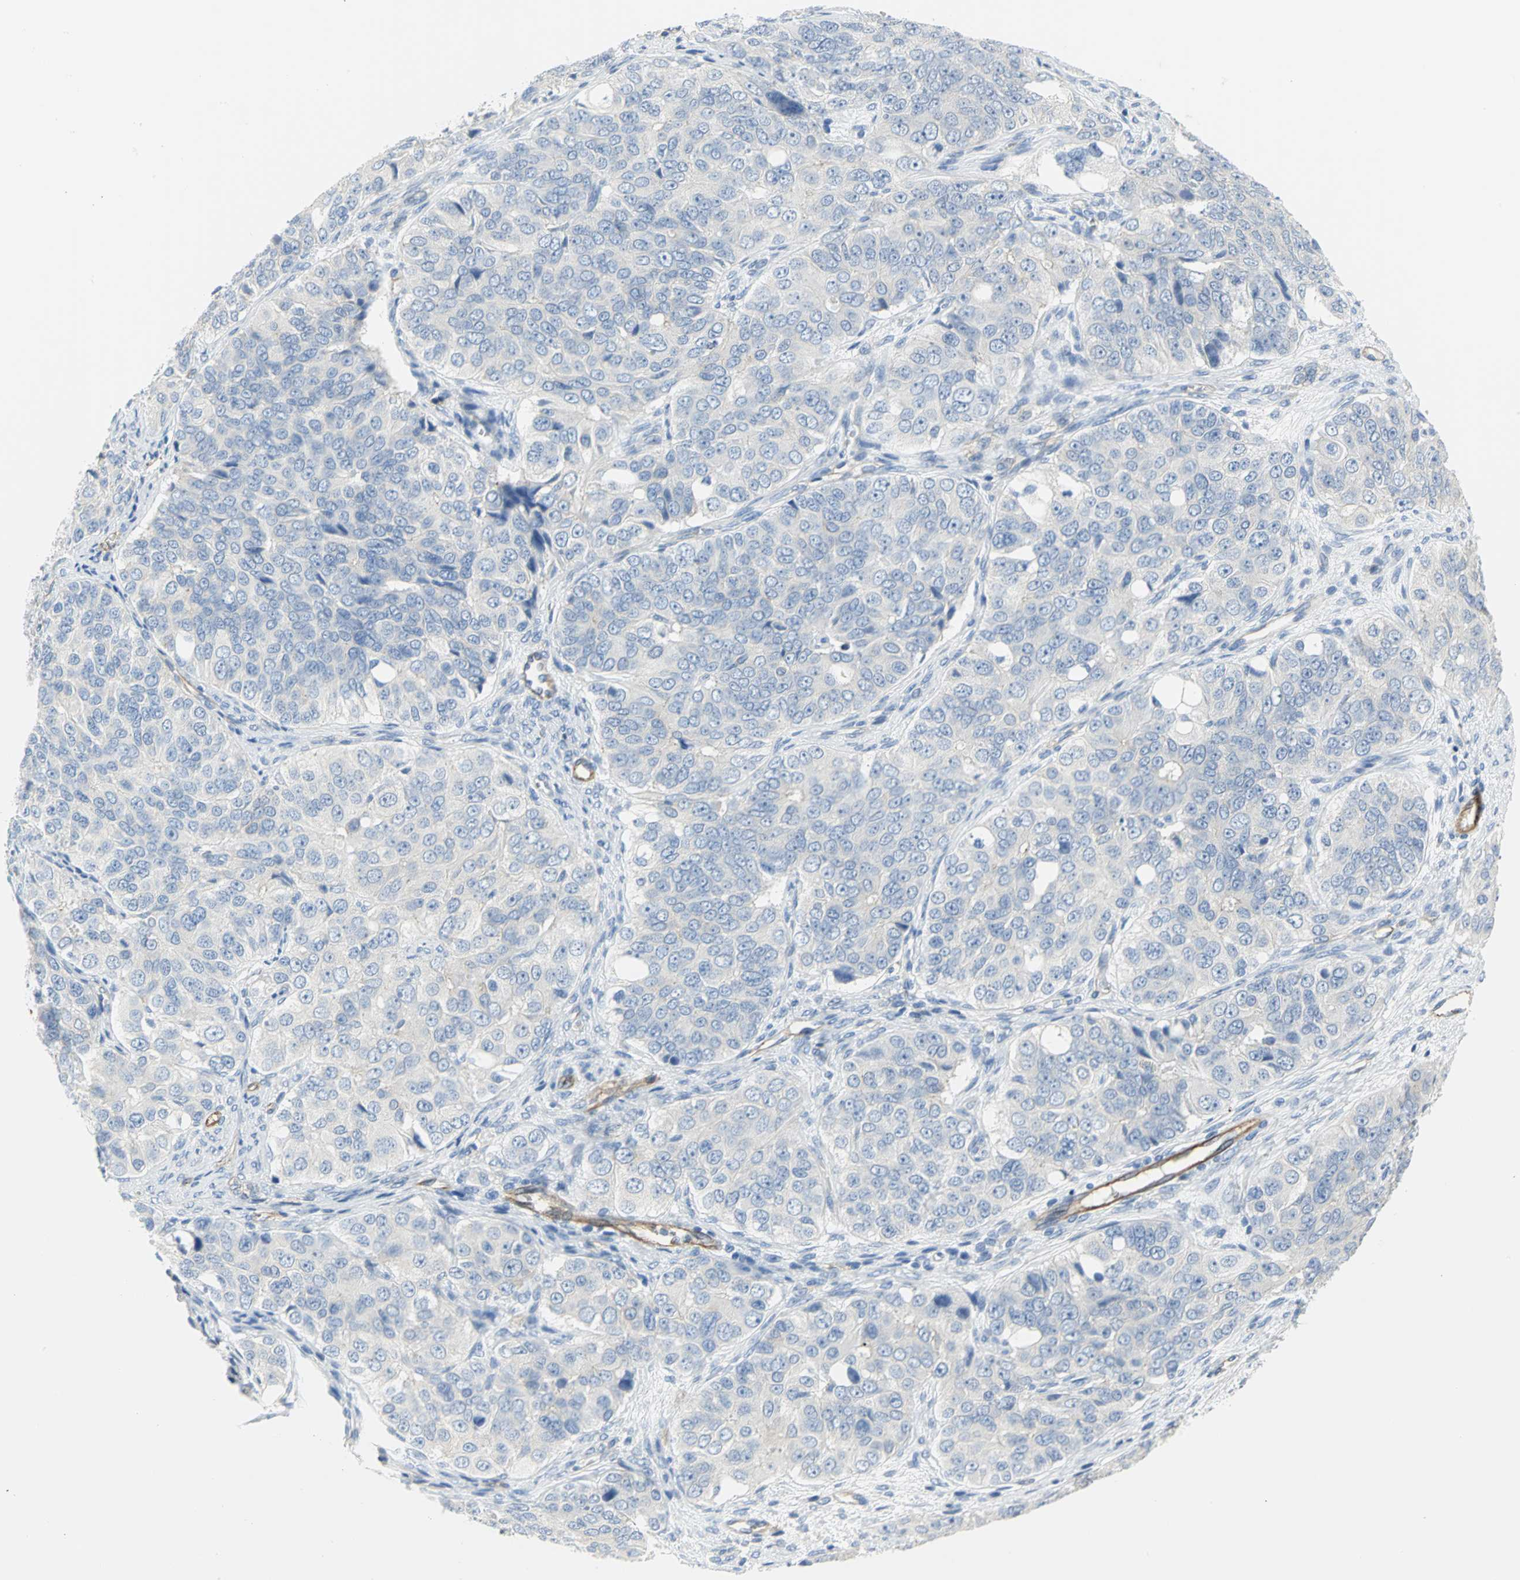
{"staining": {"intensity": "negative", "quantity": "none", "location": "none"}, "tissue": "ovarian cancer", "cell_type": "Tumor cells", "image_type": "cancer", "snomed": [{"axis": "morphology", "description": "Carcinoma, endometroid"}, {"axis": "topography", "description": "Ovary"}], "caption": "Micrograph shows no significant protein positivity in tumor cells of ovarian cancer (endometroid carcinoma). (DAB (3,3'-diaminobenzidine) immunohistochemistry (IHC) with hematoxylin counter stain).", "gene": "FLNB", "patient": {"sex": "female", "age": 51}}